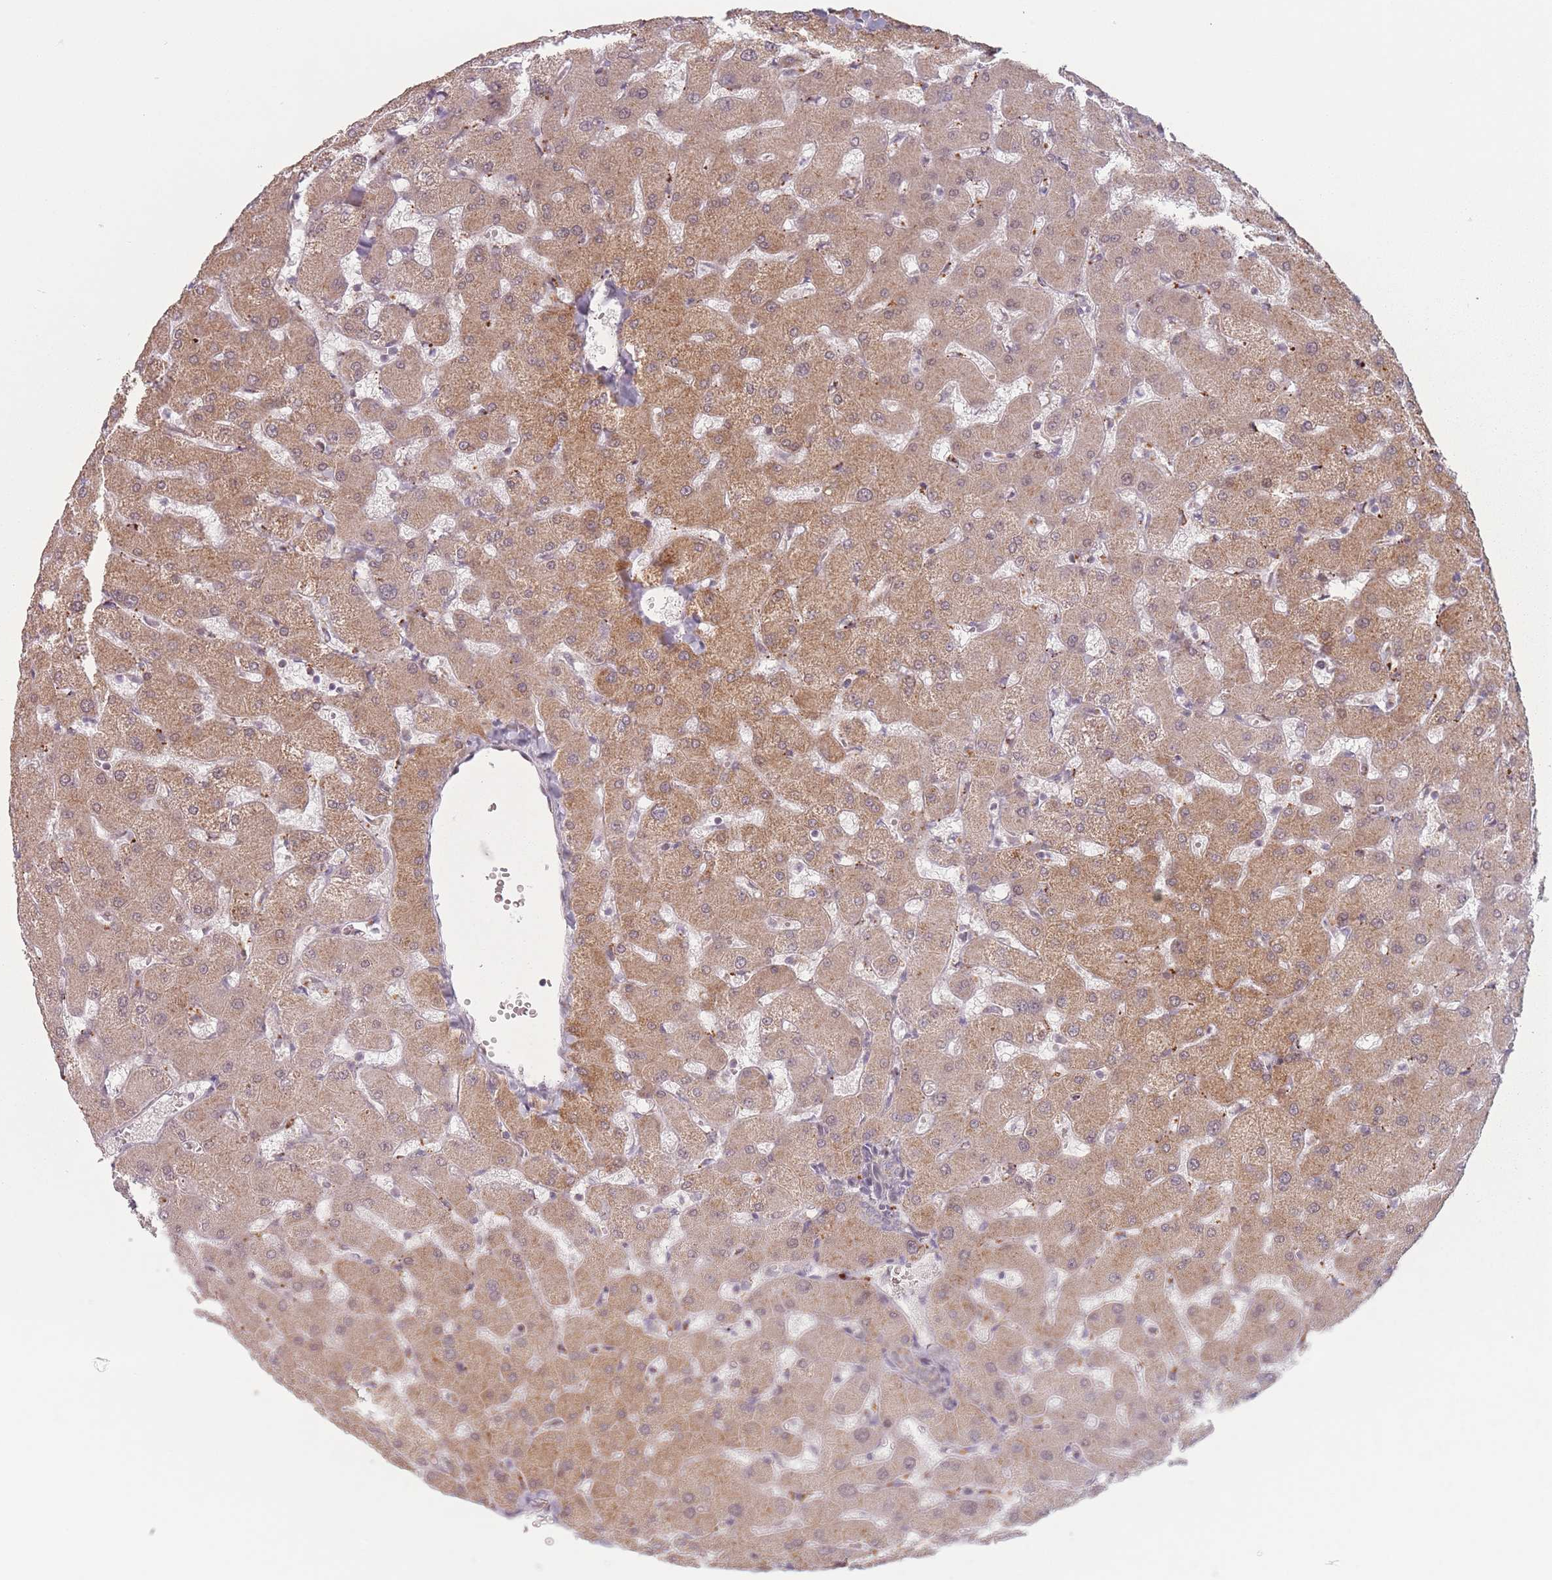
{"staining": {"intensity": "negative", "quantity": "none", "location": "none"}, "tissue": "liver", "cell_type": "Cholangiocytes", "image_type": "normal", "snomed": [{"axis": "morphology", "description": "Normal tissue, NOS"}, {"axis": "topography", "description": "Liver"}], "caption": "High magnification brightfield microscopy of benign liver stained with DAB (3,3'-diaminobenzidine) (brown) and counterstained with hematoxylin (blue): cholangiocytes show no significant staining.", "gene": "OR10C1", "patient": {"sex": "female", "age": 63}}